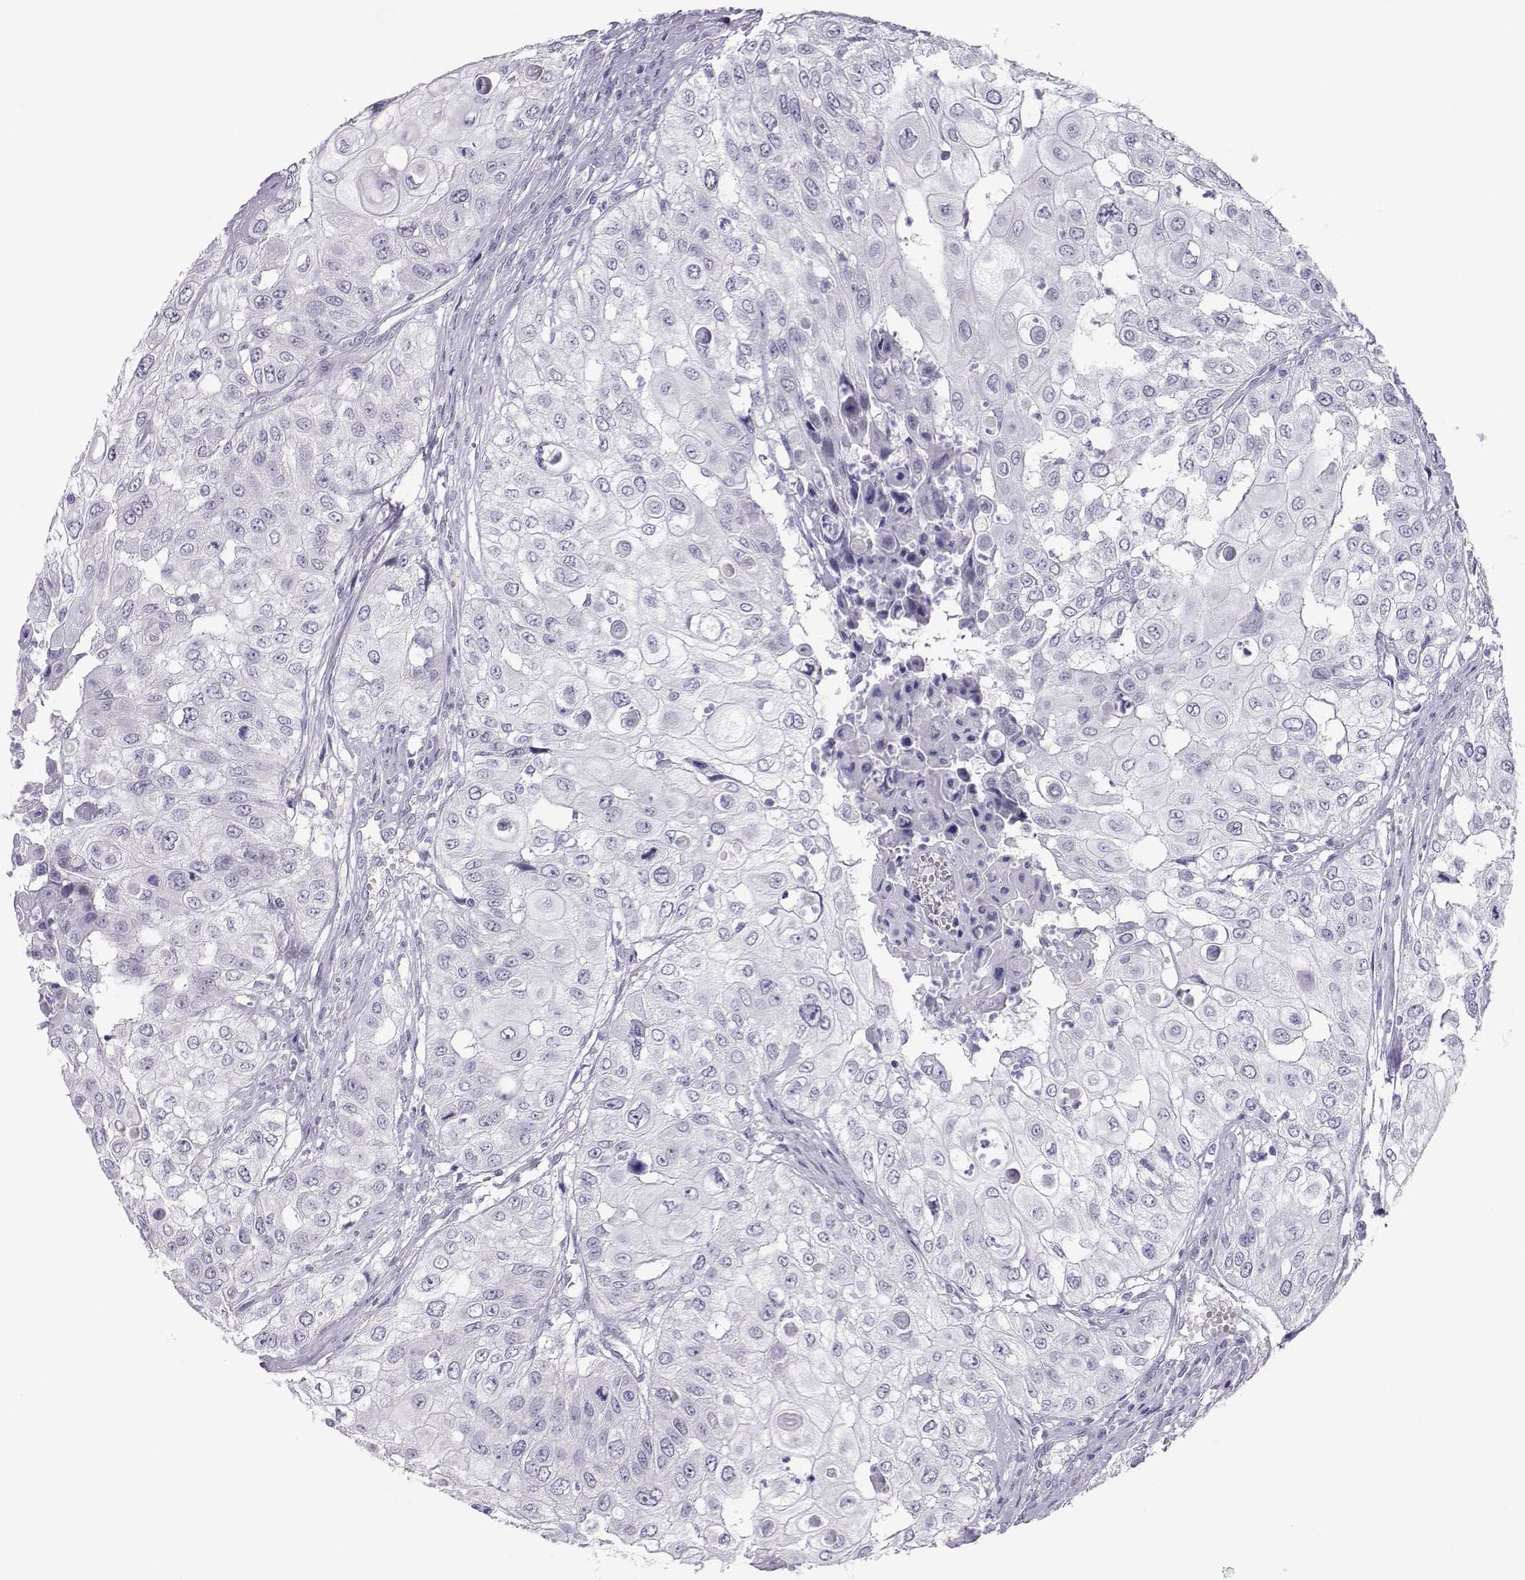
{"staining": {"intensity": "negative", "quantity": "none", "location": "none"}, "tissue": "urothelial cancer", "cell_type": "Tumor cells", "image_type": "cancer", "snomed": [{"axis": "morphology", "description": "Urothelial carcinoma, High grade"}, {"axis": "topography", "description": "Urinary bladder"}], "caption": "A high-resolution micrograph shows IHC staining of high-grade urothelial carcinoma, which exhibits no significant staining in tumor cells.", "gene": "TRPM7", "patient": {"sex": "female", "age": 79}}